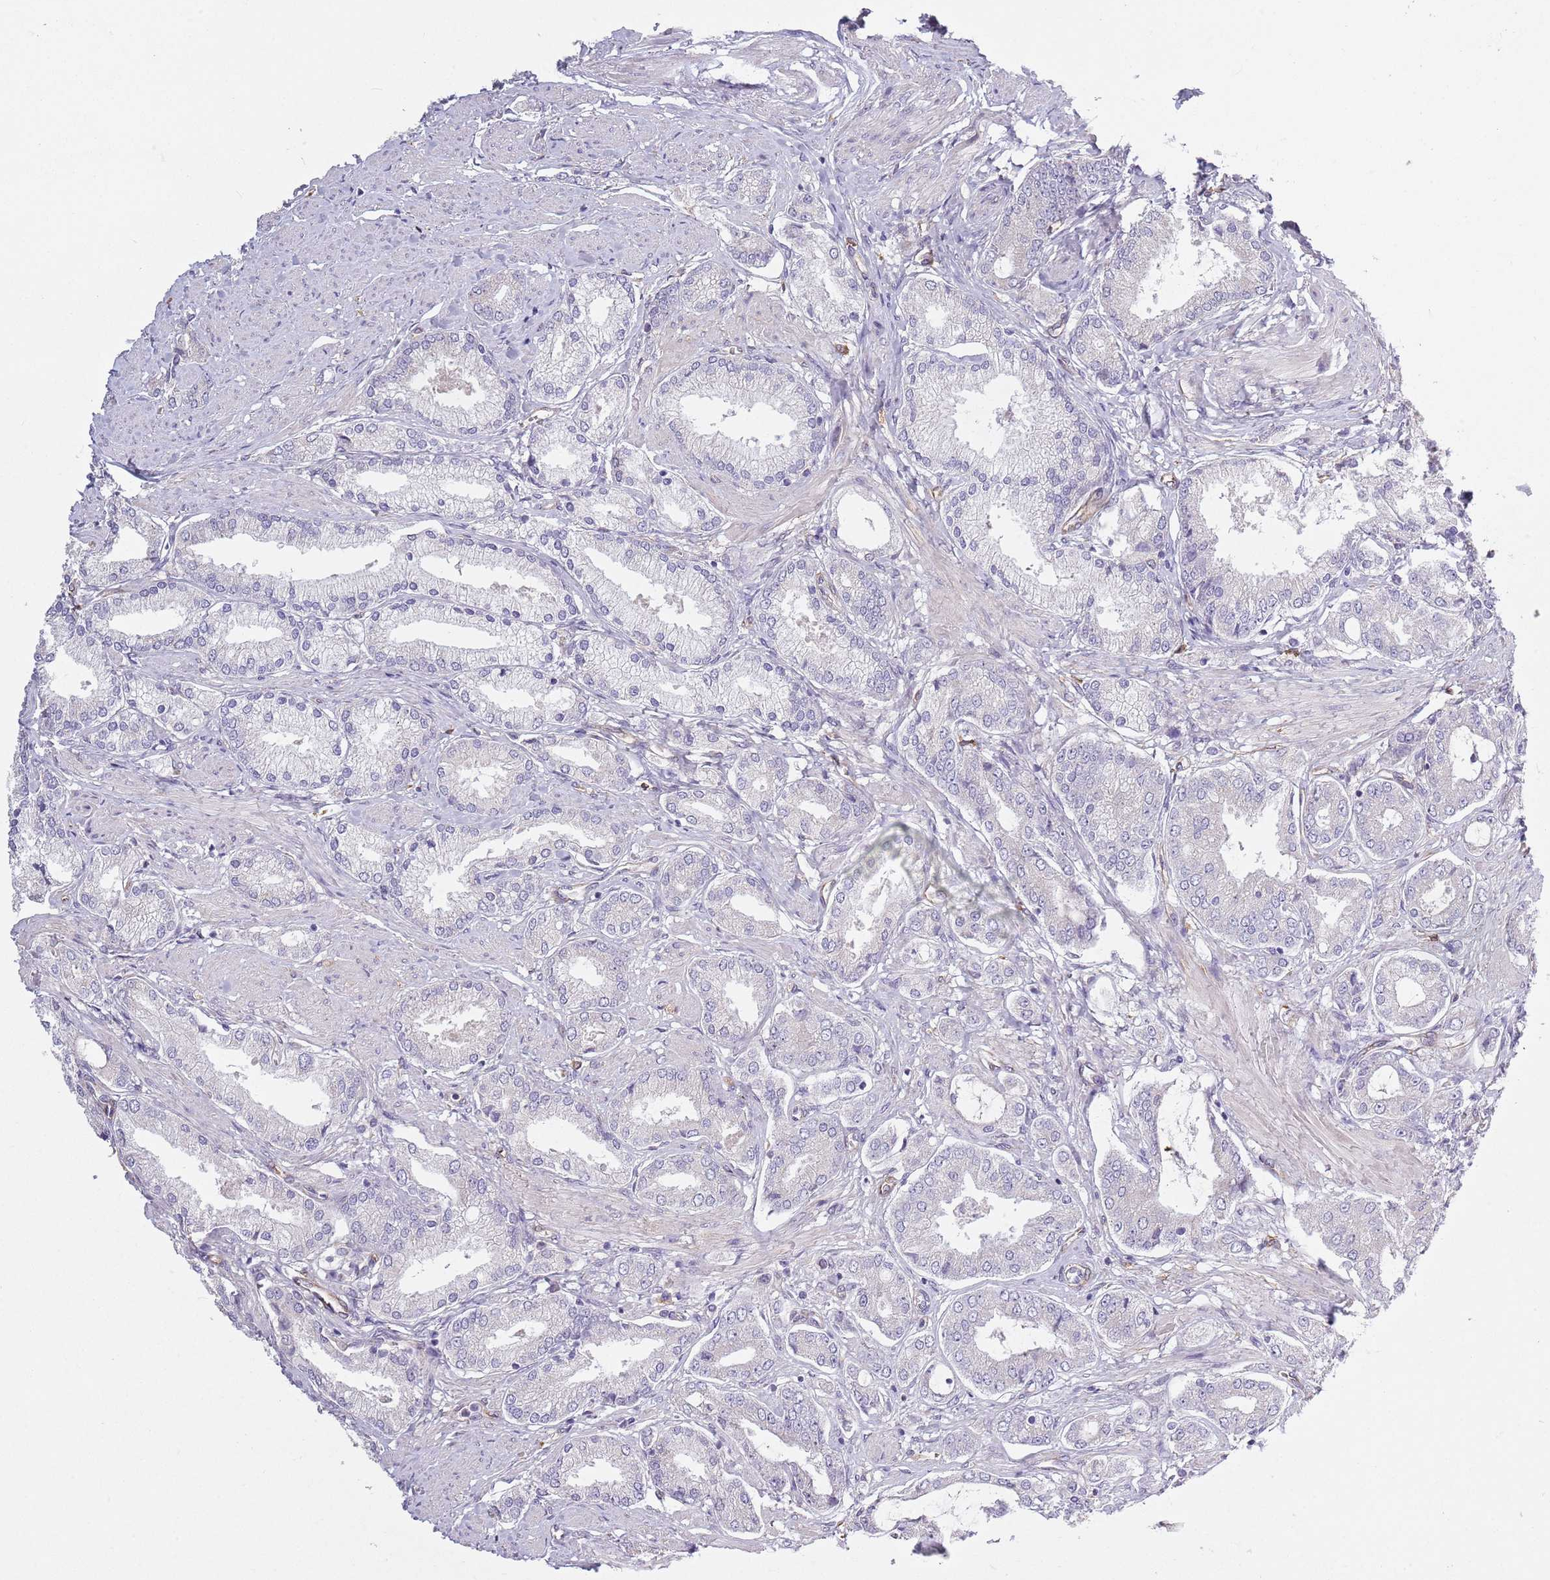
{"staining": {"intensity": "weak", "quantity": "<25%", "location": "cytoplasmic/membranous"}, "tissue": "prostate cancer", "cell_type": "Tumor cells", "image_type": "cancer", "snomed": [{"axis": "morphology", "description": "Adenocarcinoma, High grade"}, {"axis": "topography", "description": "Prostate and seminal vesicle, NOS"}], "caption": "A histopathology image of prostate cancer stained for a protein shows no brown staining in tumor cells.", "gene": "COQ5", "patient": {"sex": "male", "age": 64}}